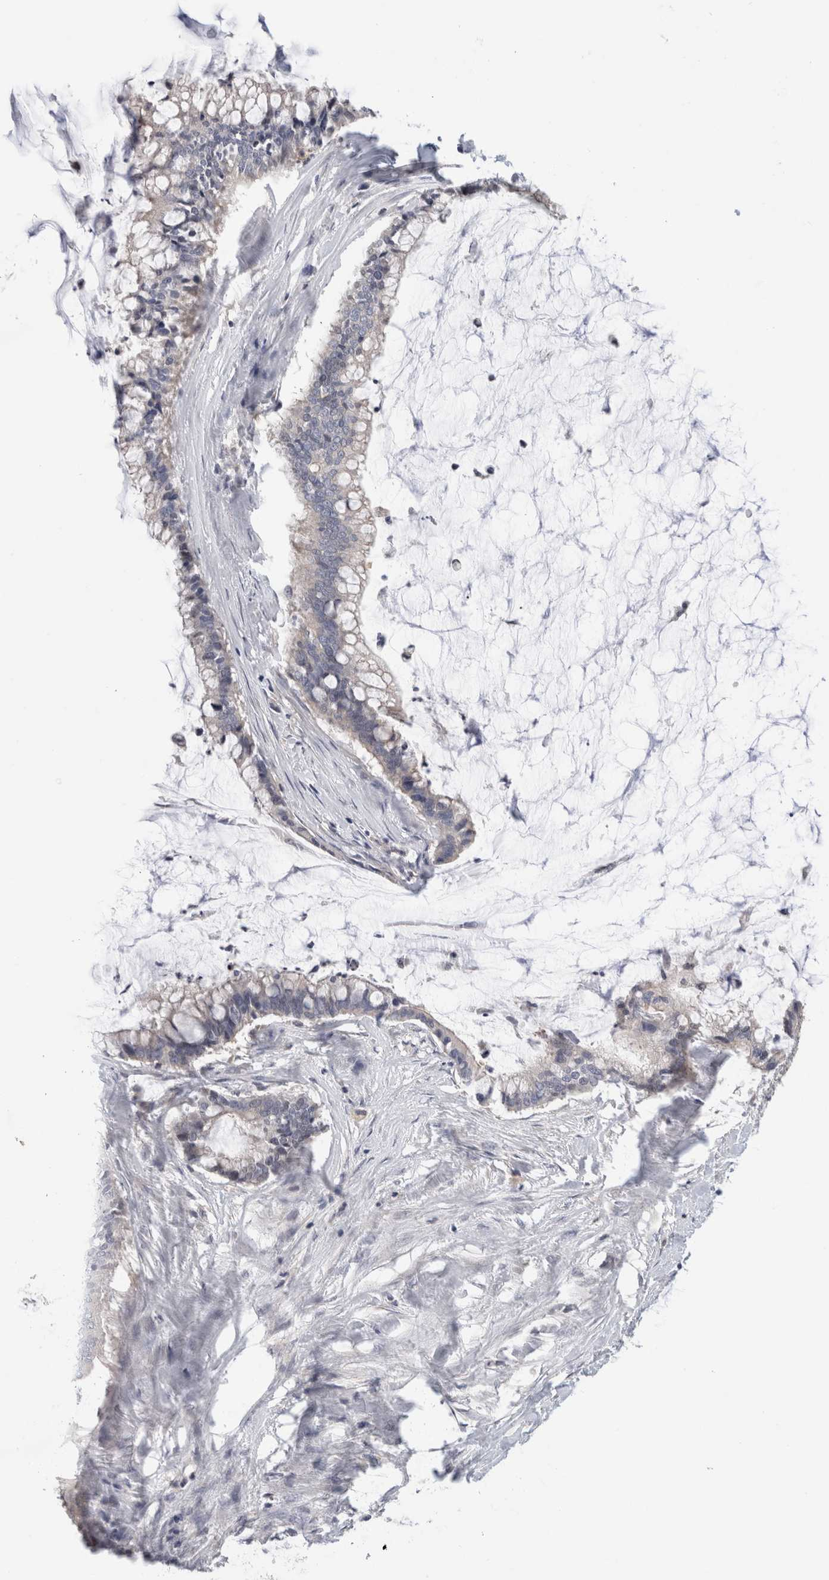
{"staining": {"intensity": "weak", "quantity": "<25%", "location": "cytoplasmic/membranous"}, "tissue": "pancreatic cancer", "cell_type": "Tumor cells", "image_type": "cancer", "snomed": [{"axis": "morphology", "description": "Adenocarcinoma, NOS"}, {"axis": "topography", "description": "Pancreas"}], "caption": "High power microscopy image of an immunohistochemistry histopathology image of pancreatic cancer, revealing no significant staining in tumor cells.", "gene": "SYTL5", "patient": {"sex": "male", "age": 41}}